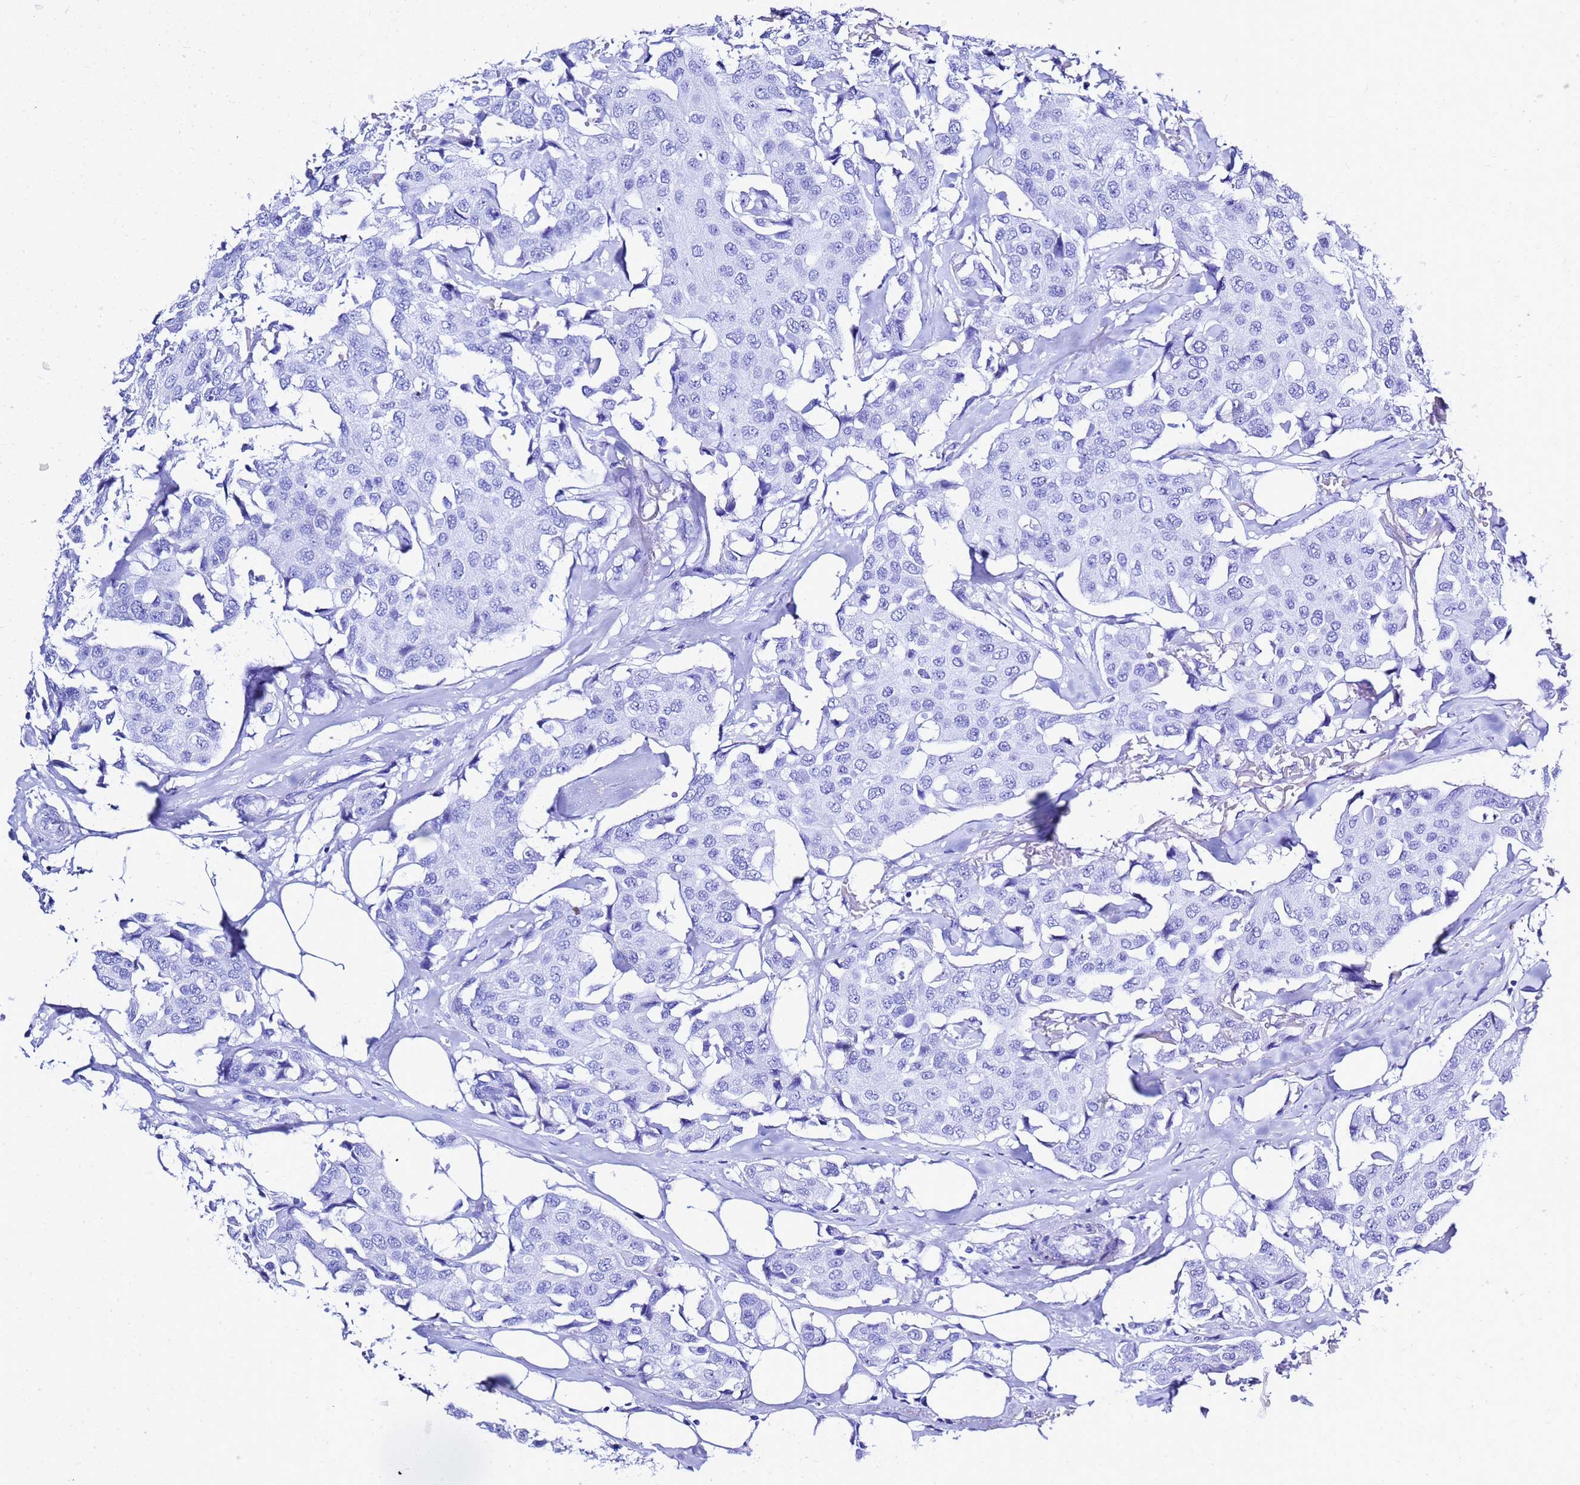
{"staining": {"intensity": "negative", "quantity": "none", "location": "none"}, "tissue": "breast cancer", "cell_type": "Tumor cells", "image_type": "cancer", "snomed": [{"axis": "morphology", "description": "Duct carcinoma"}, {"axis": "topography", "description": "Breast"}], "caption": "Tumor cells are negative for brown protein staining in breast cancer (invasive ductal carcinoma).", "gene": "LIPF", "patient": {"sex": "female", "age": 80}}